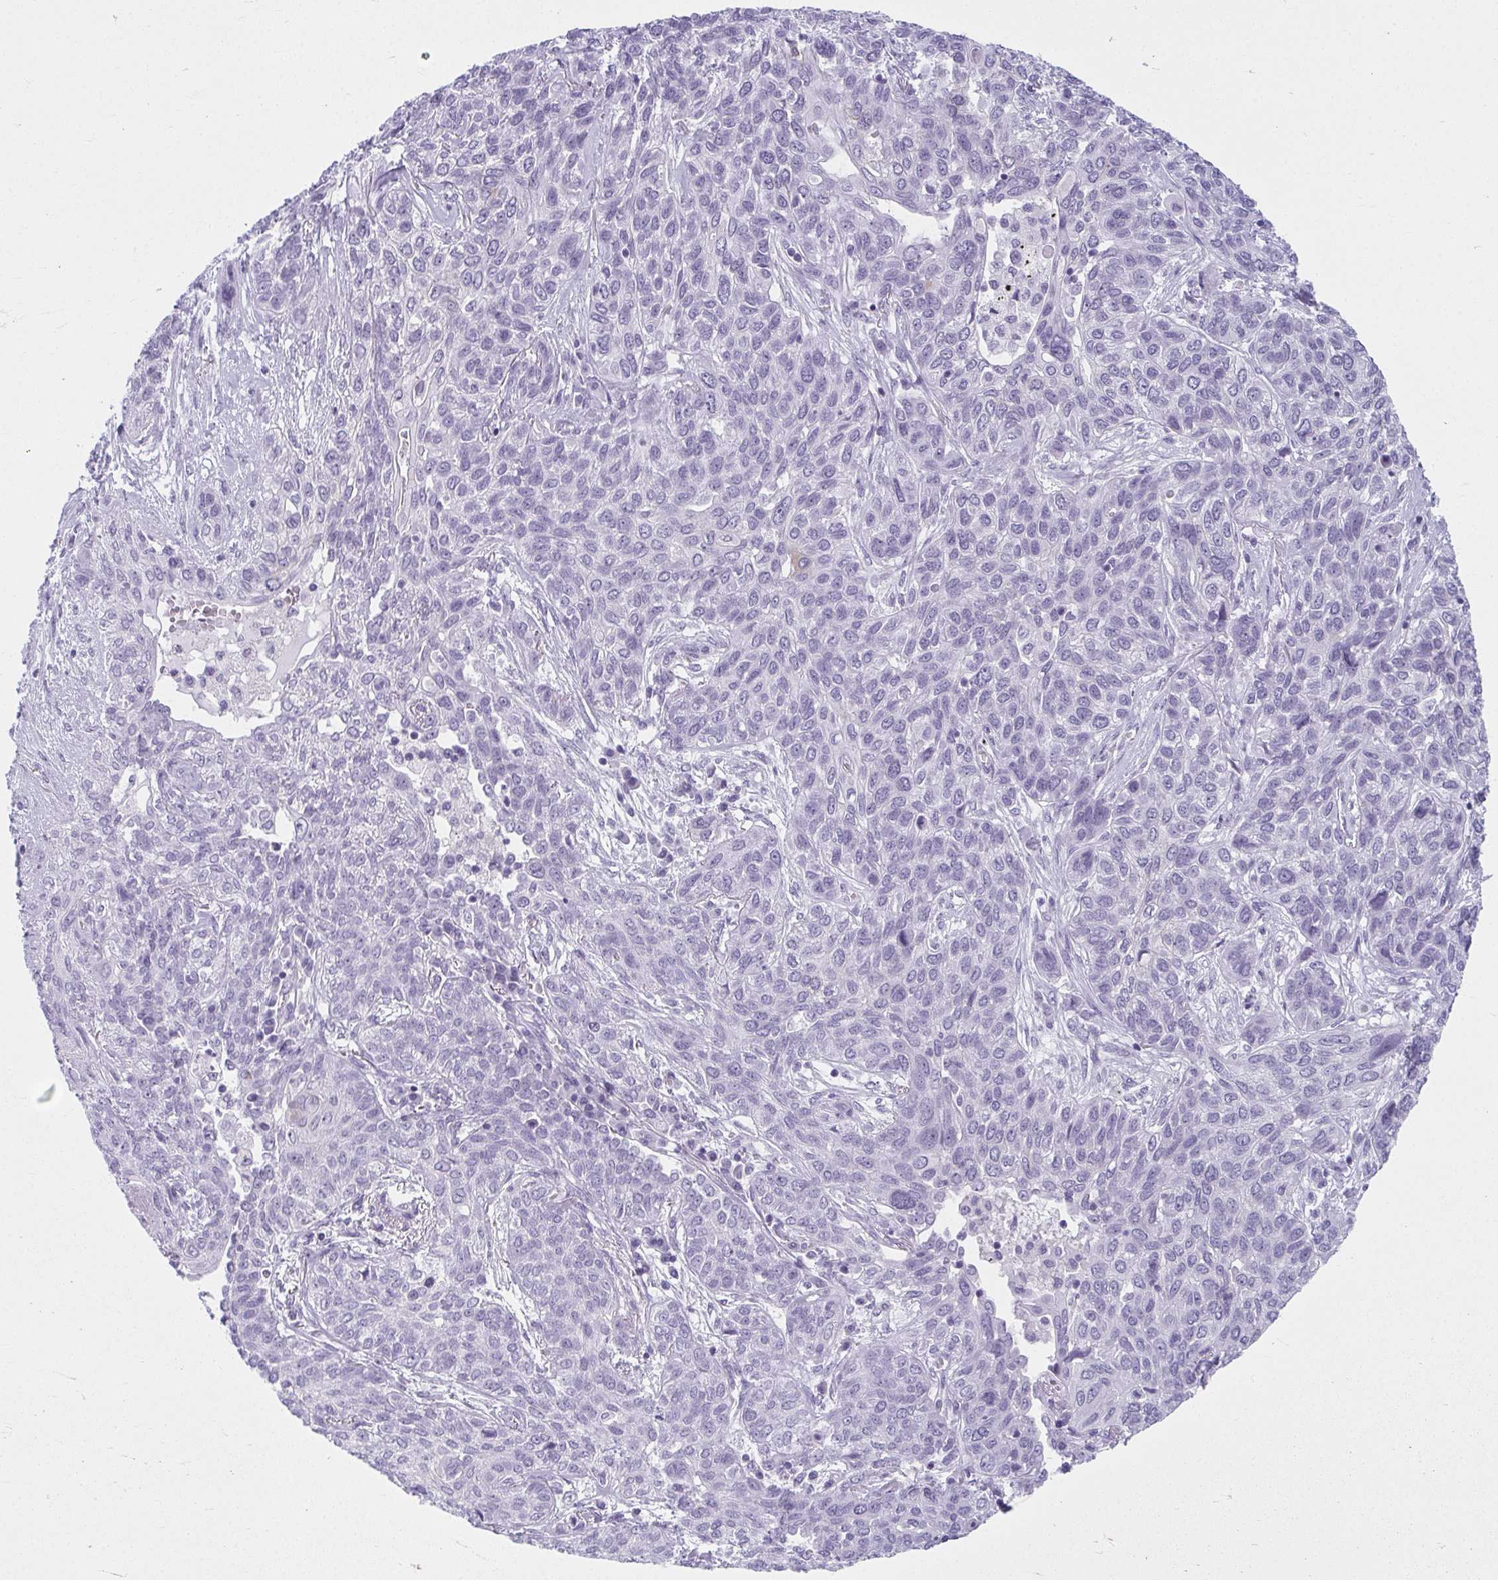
{"staining": {"intensity": "negative", "quantity": "none", "location": "none"}, "tissue": "lung cancer", "cell_type": "Tumor cells", "image_type": "cancer", "snomed": [{"axis": "morphology", "description": "Squamous cell carcinoma, NOS"}, {"axis": "topography", "description": "Lung"}], "caption": "A micrograph of squamous cell carcinoma (lung) stained for a protein reveals no brown staining in tumor cells.", "gene": "MOBP", "patient": {"sex": "female", "age": 70}}